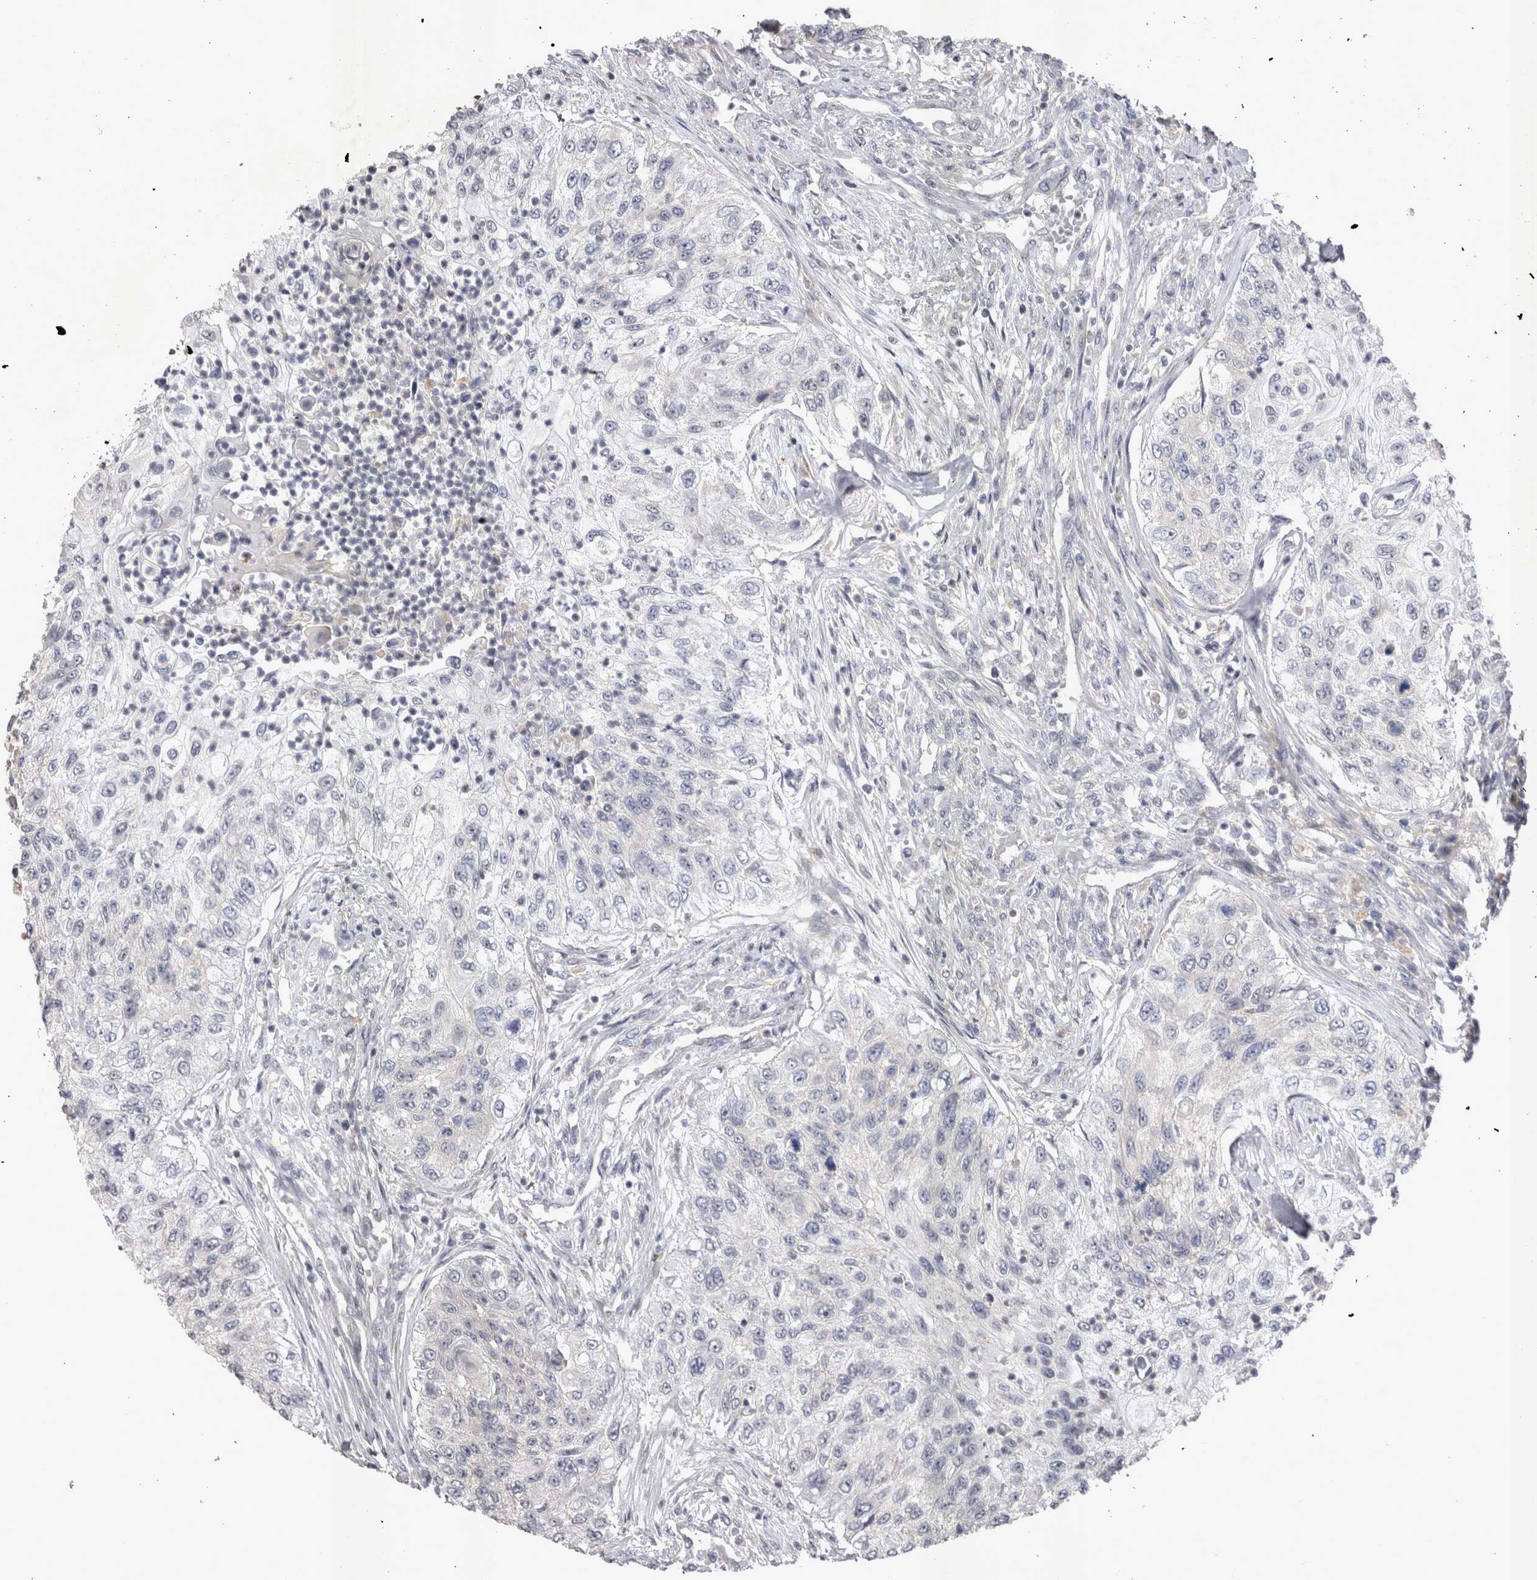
{"staining": {"intensity": "negative", "quantity": "none", "location": "none"}, "tissue": "urothelial cancer", "cell_type": "Tumor cells", "image_type": "cancer", "snomed": [{"axis": "morphology", "description": "Urothelial carcinoma, High grade"}, {"axis": "topography", "description": "Urinary bladder"}], "caption": "Histopathology image shows no protein staining in tumor cells of urothelial cancer tissue.", "gene": "CTBS", "patient": {"sex": "female", "age": 60}}